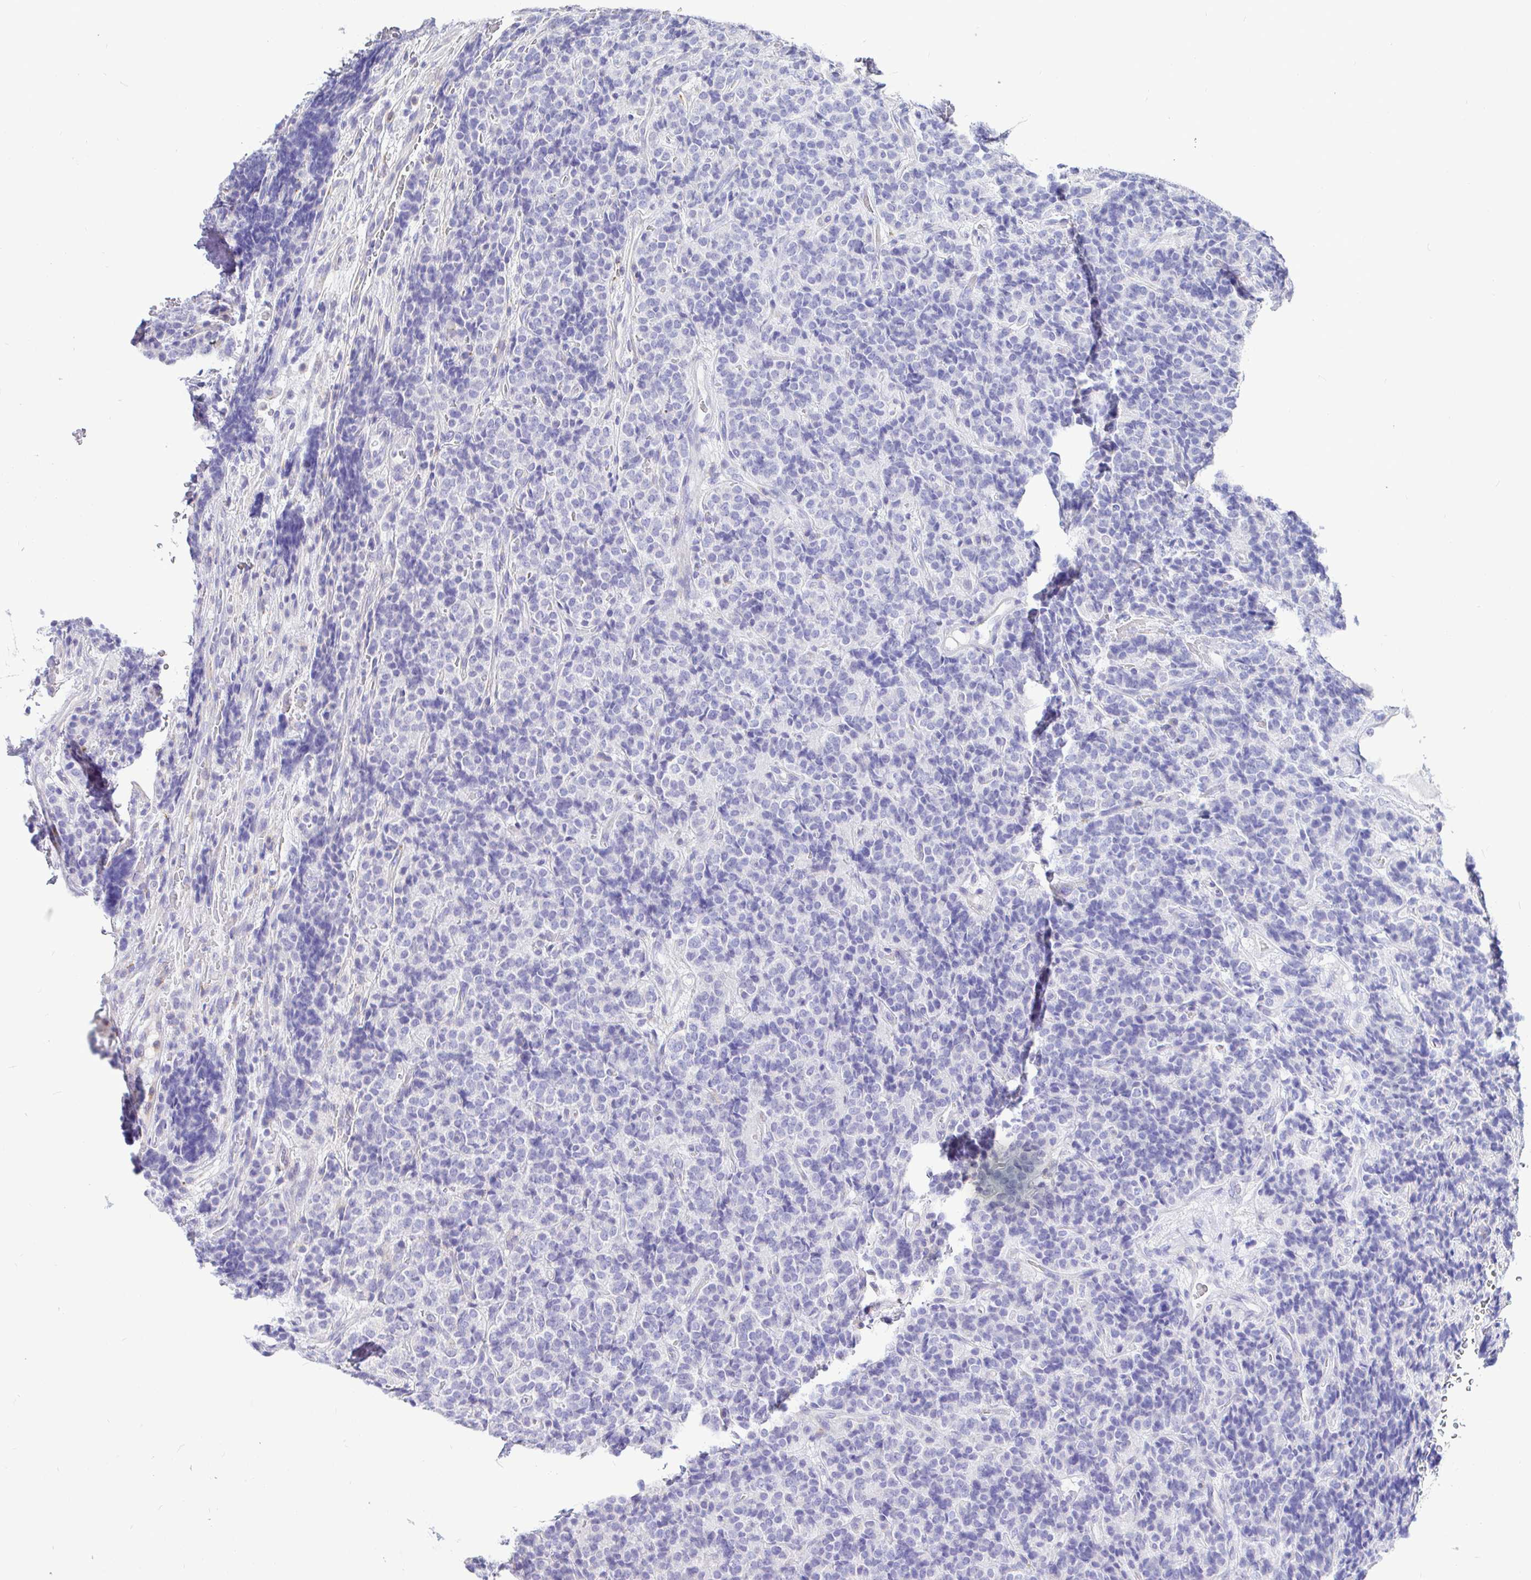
{"staining": {"intensity": "negative", "quantity": "none", "location": "none"}, "tissue": "carcinoid", "cell_type": "Tumor cells", "image_type": "cancer", "snomed": [{"axis": "morphology", "description": "Carcinoid, malignant, NOS"}, {"axis": "topography", "description": "Pancreas"}], "caption": "Immunohistochemistry (IHC) image of neoplastic tissue: human carcinoid (malignant) stained with DAB (3,3'-diaminobenzidine) exhibits no significant protein positivity in tumor cells.", "gene": "CCDC62", "patient": {"sex": "male", "age": 36}}